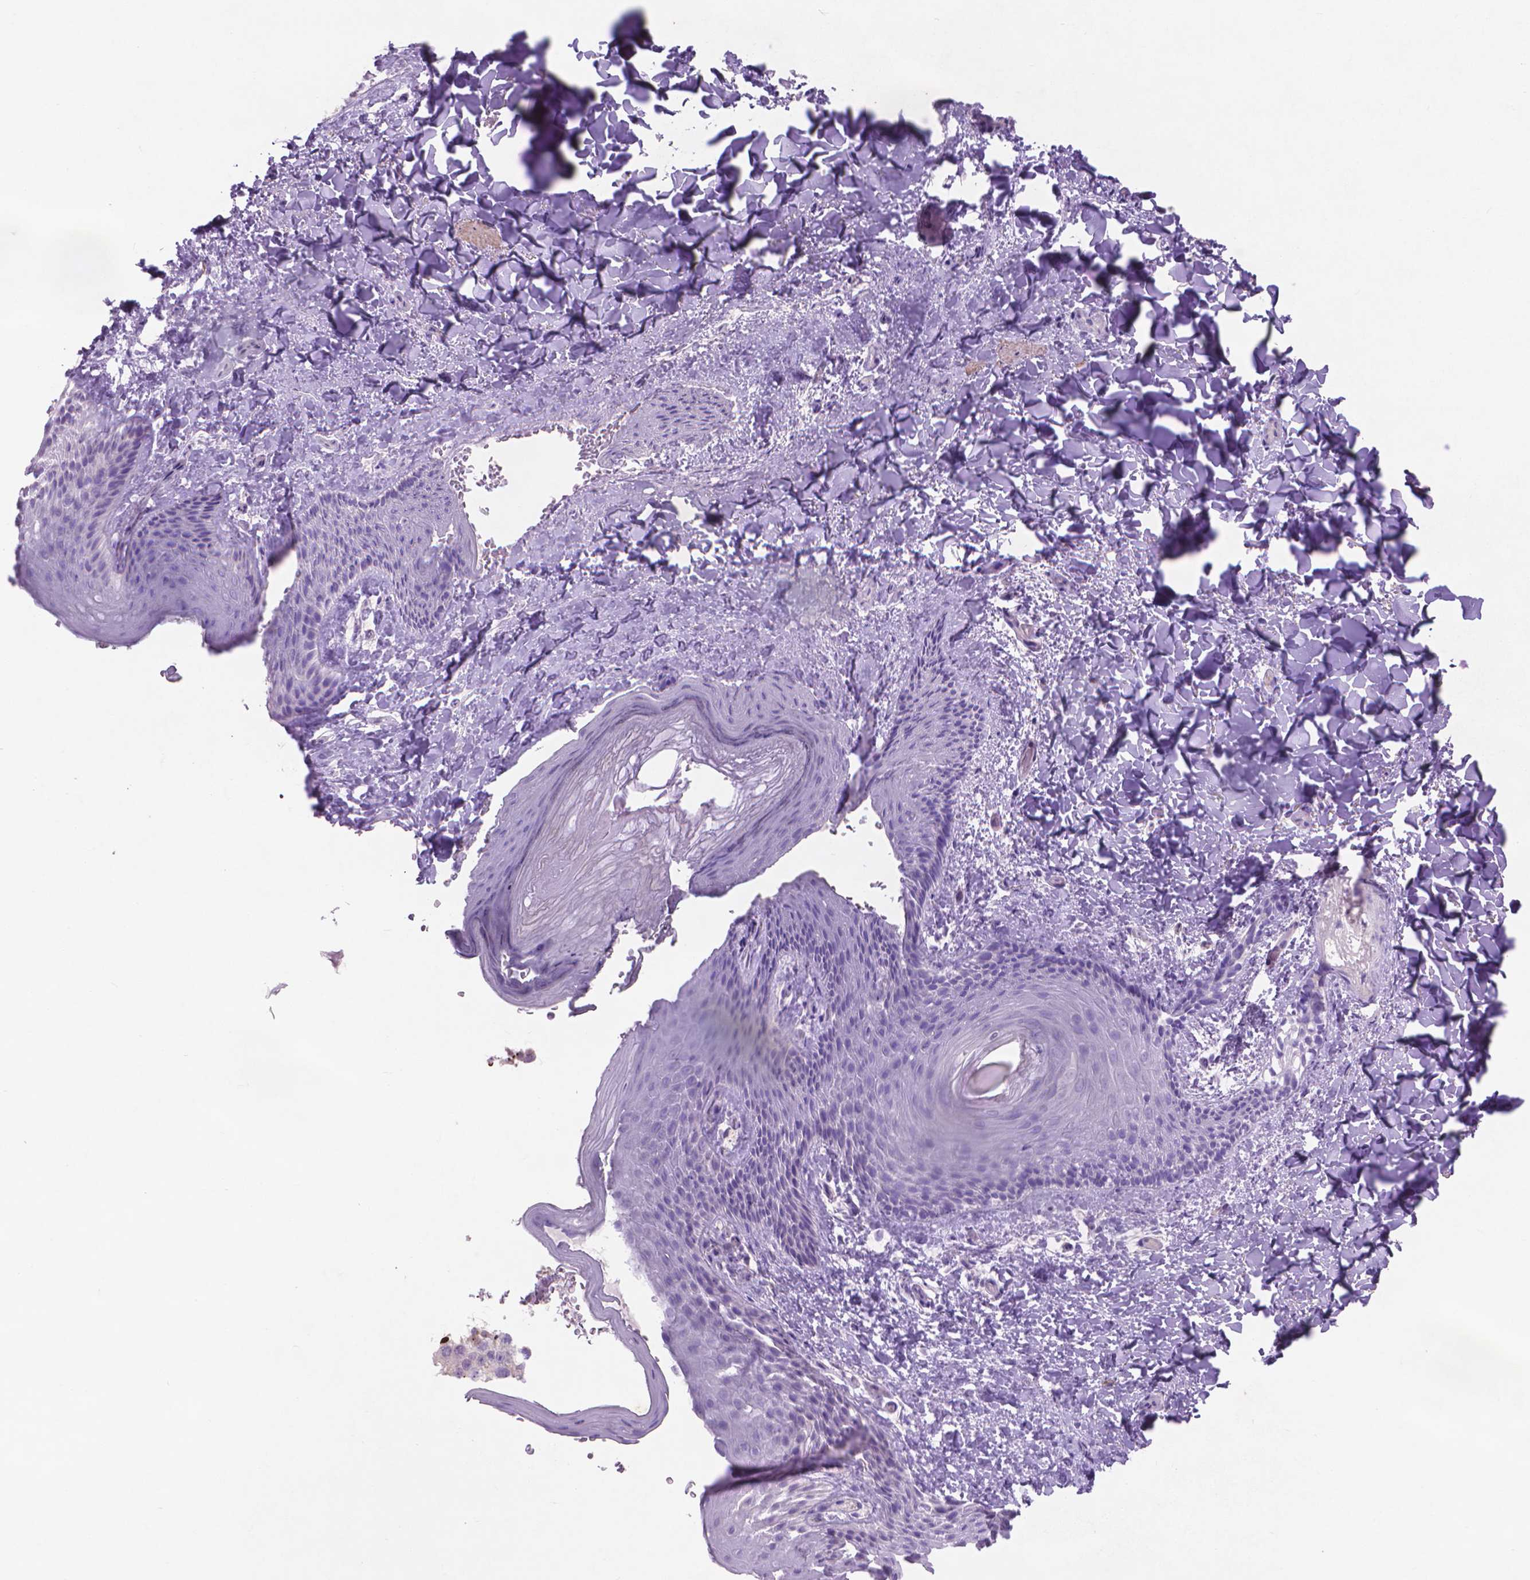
{"staining": {"intensity": "negative", "quantity": "none", "location": "none"}, "tissue": "skin", "cell_type": "Epidermal cells", "image_type": "normal", "snomed": [{"axis": "morphology", "description": "Normal tissue, NOS"}, {"axis": "topography", "description": "Anal"}], "caption": "Epidermal cells are negative for protein expression in benign human skin. Nuclei are stained in blue.", "gene": "AQP10", "patient": {"sex": "male", "age": 36}}